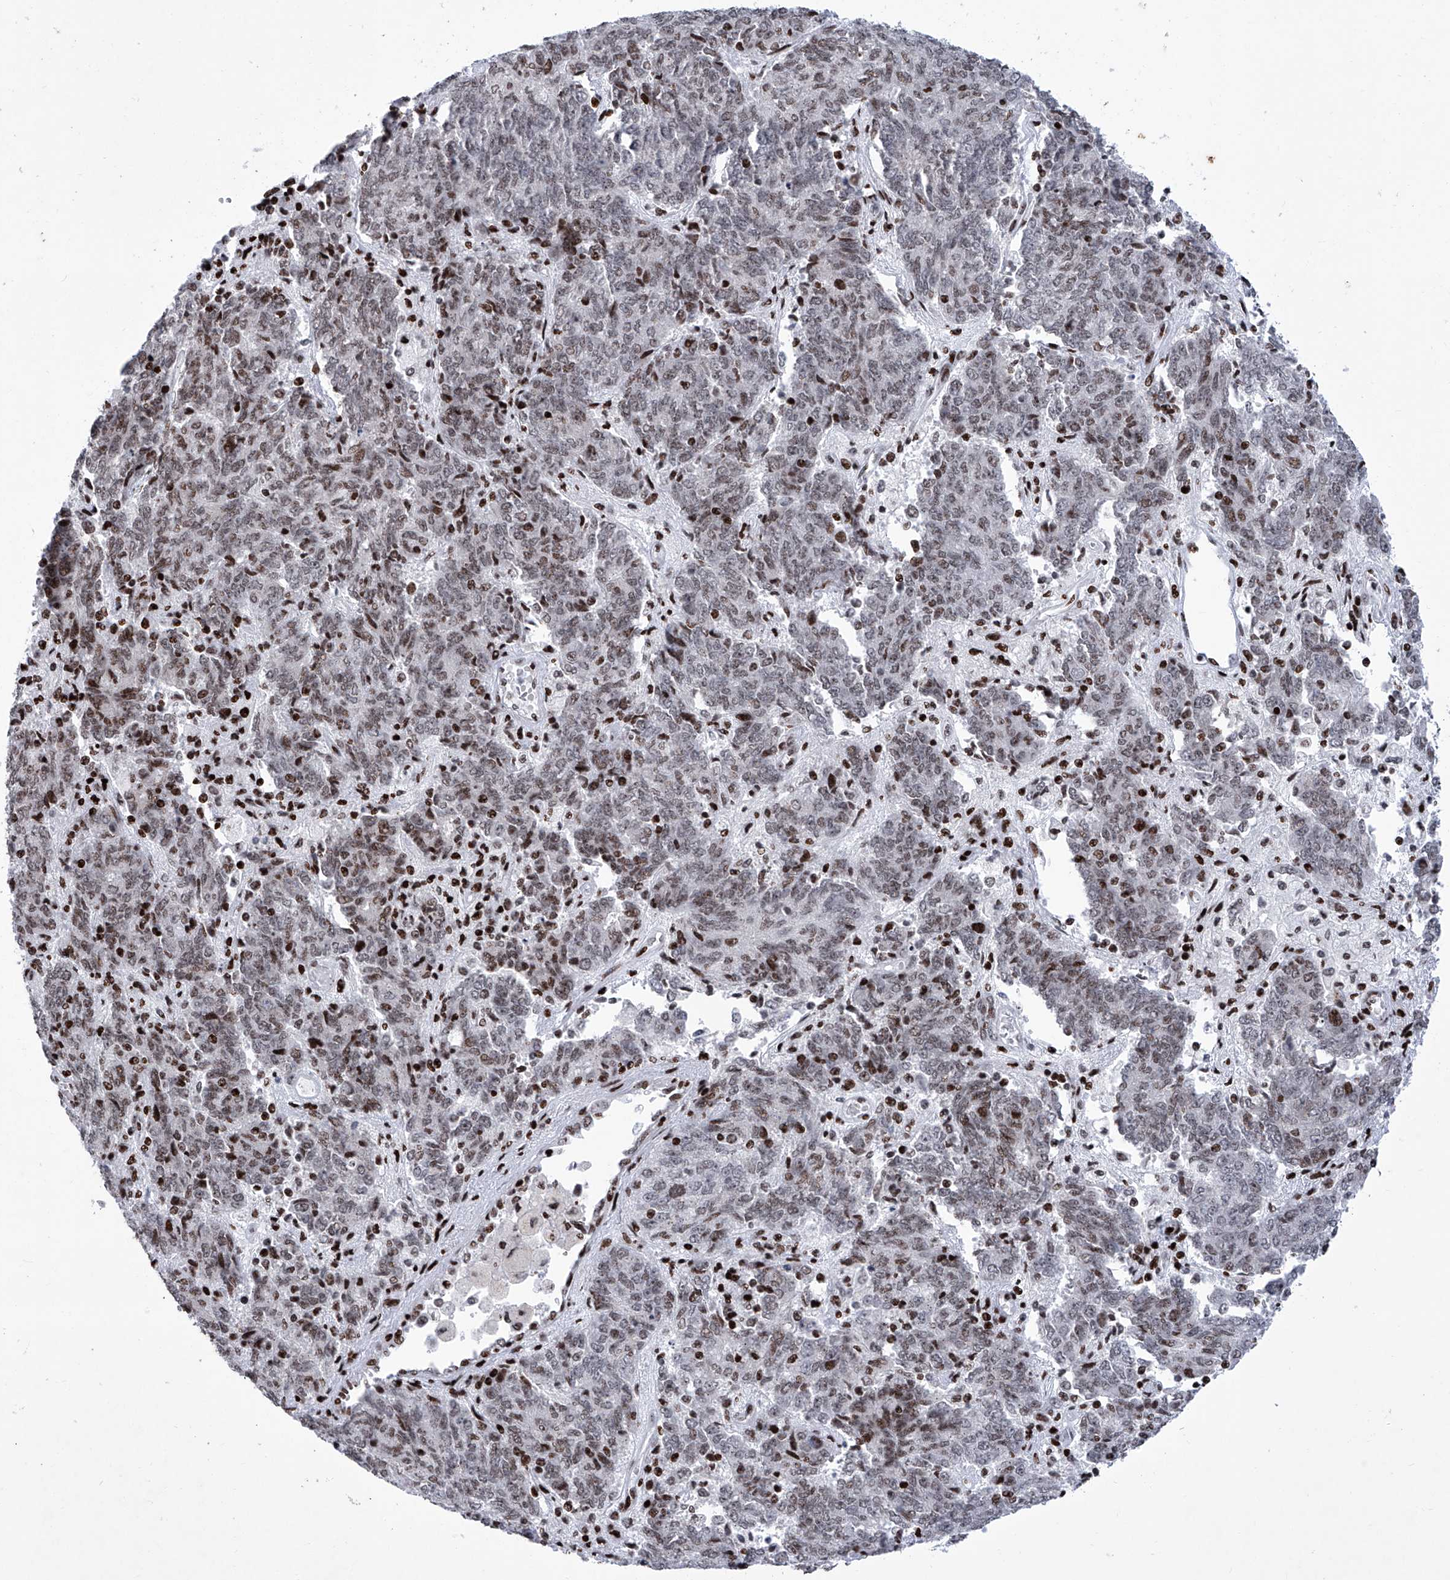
{"staining": {"intensity": "weak", "quantity": ">75%", "location": "nuclear"}, "tissue": "endometrial cancer", "cell_type": "Tumor cells", "image_type": "cancer", "snomed": [{"axis": "morphology", "description": "Adenocarcinoma, NOS"}, {"axis": "topography", "description": "Endometrium"}], "caption": "IHC (DAB) staining of endometrial cancer exhibits weak nuclear protein staining in about >75% of tumor cells. The staining was performed using DAB (3,3'-diaminobenzidine), with brown indicating positive protein expression. Nuclei are stained blue with hematoxylin.", "gene": "HEY2", "patient": {"sex": "female", "age": 80}}